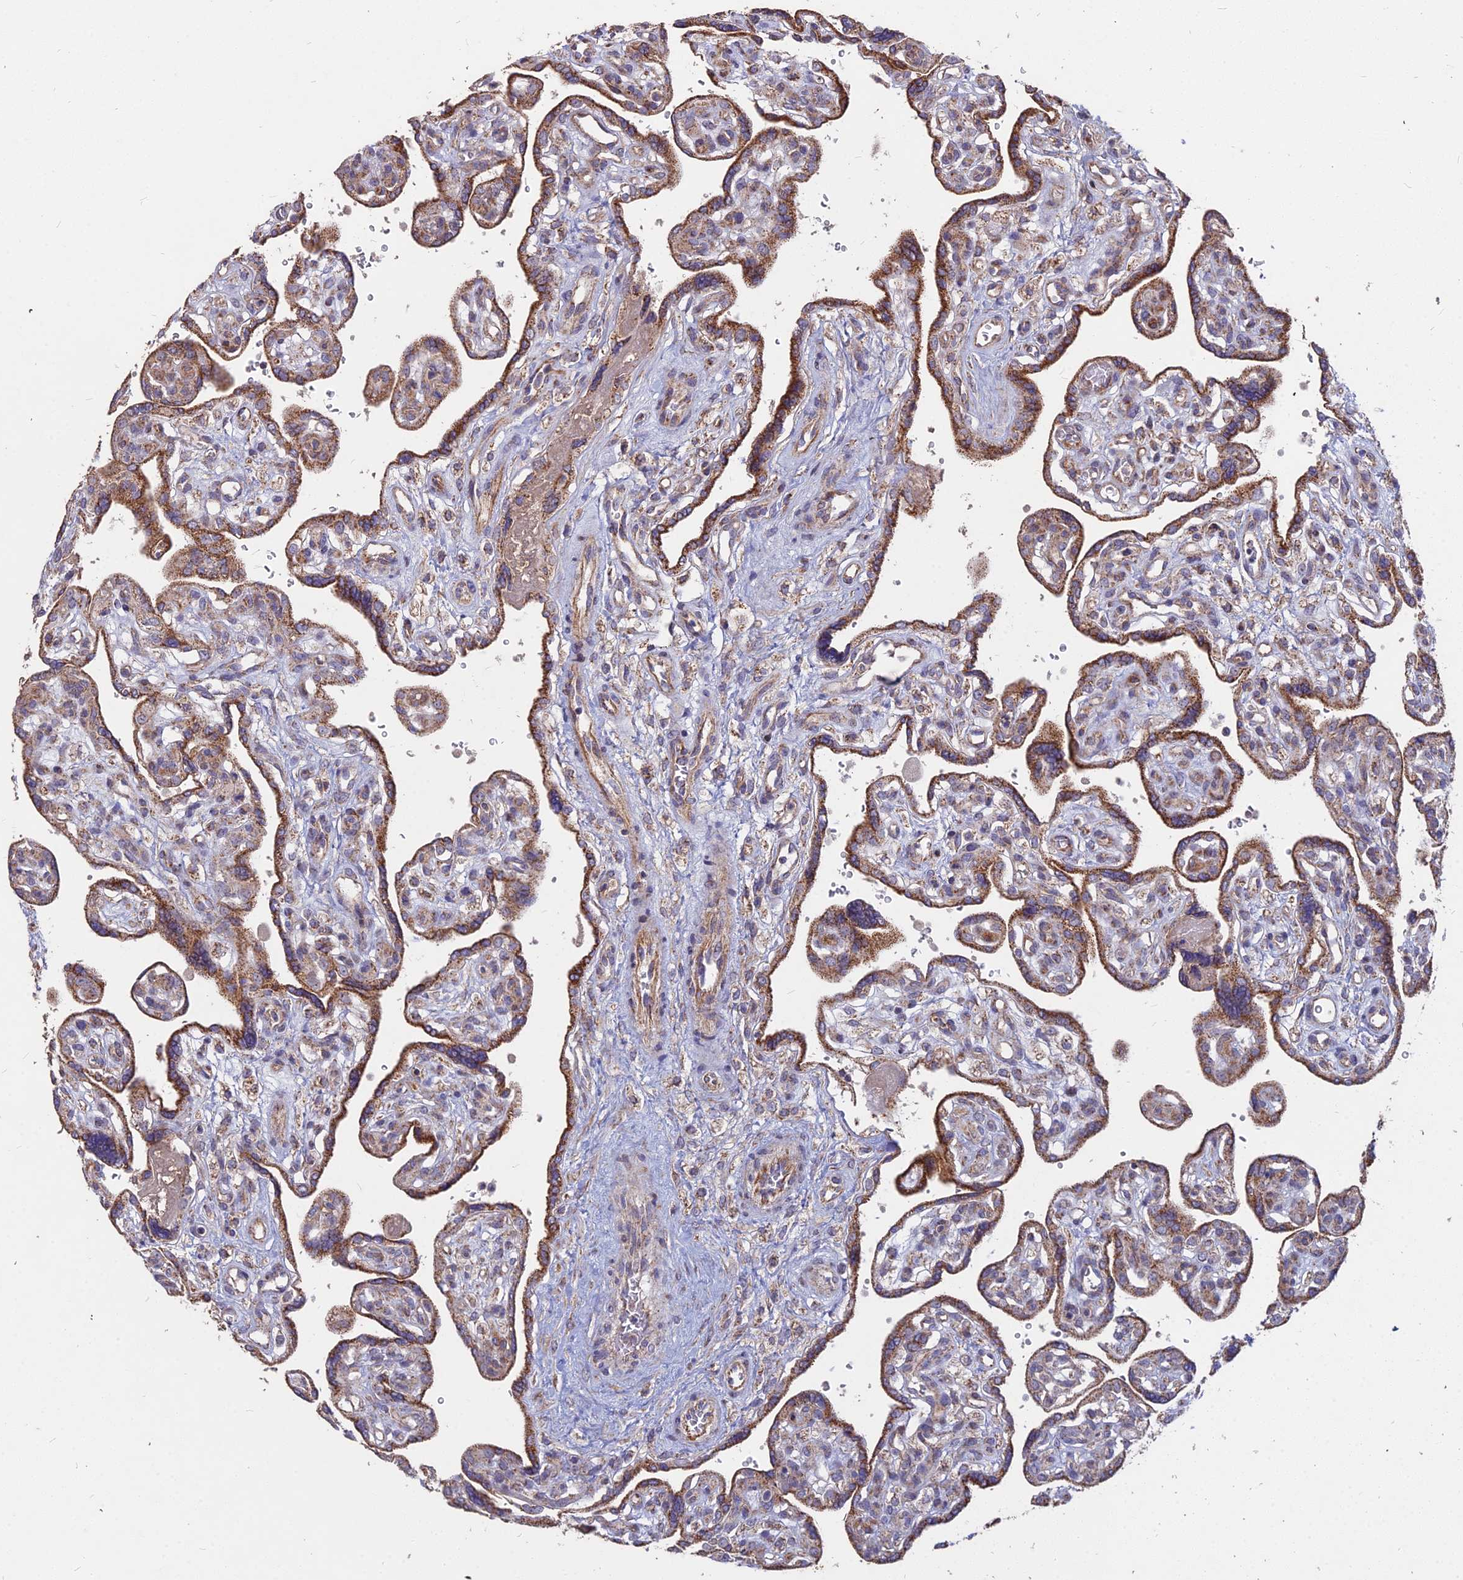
{"staining": {"intensity": "moderate", "quantity": ">75%", "location": "cytoplasmic/membranous"}, "tissue": "placenta", "cell_type": "Trophoblastic cells", "image_type": "normal", "snomed": [{"axis": "morphology", "description": "Normal tissue, NOS"}, {"axis": "topography", "description": "Placenta"}], "caption": "Placenta stained with immunohistochemistry displays moderate cytoplasmic/membranous staining in about >75% of trophoblastic cells.", "gene": "COX11", "patient": {"sex": "female", "age": 39}}